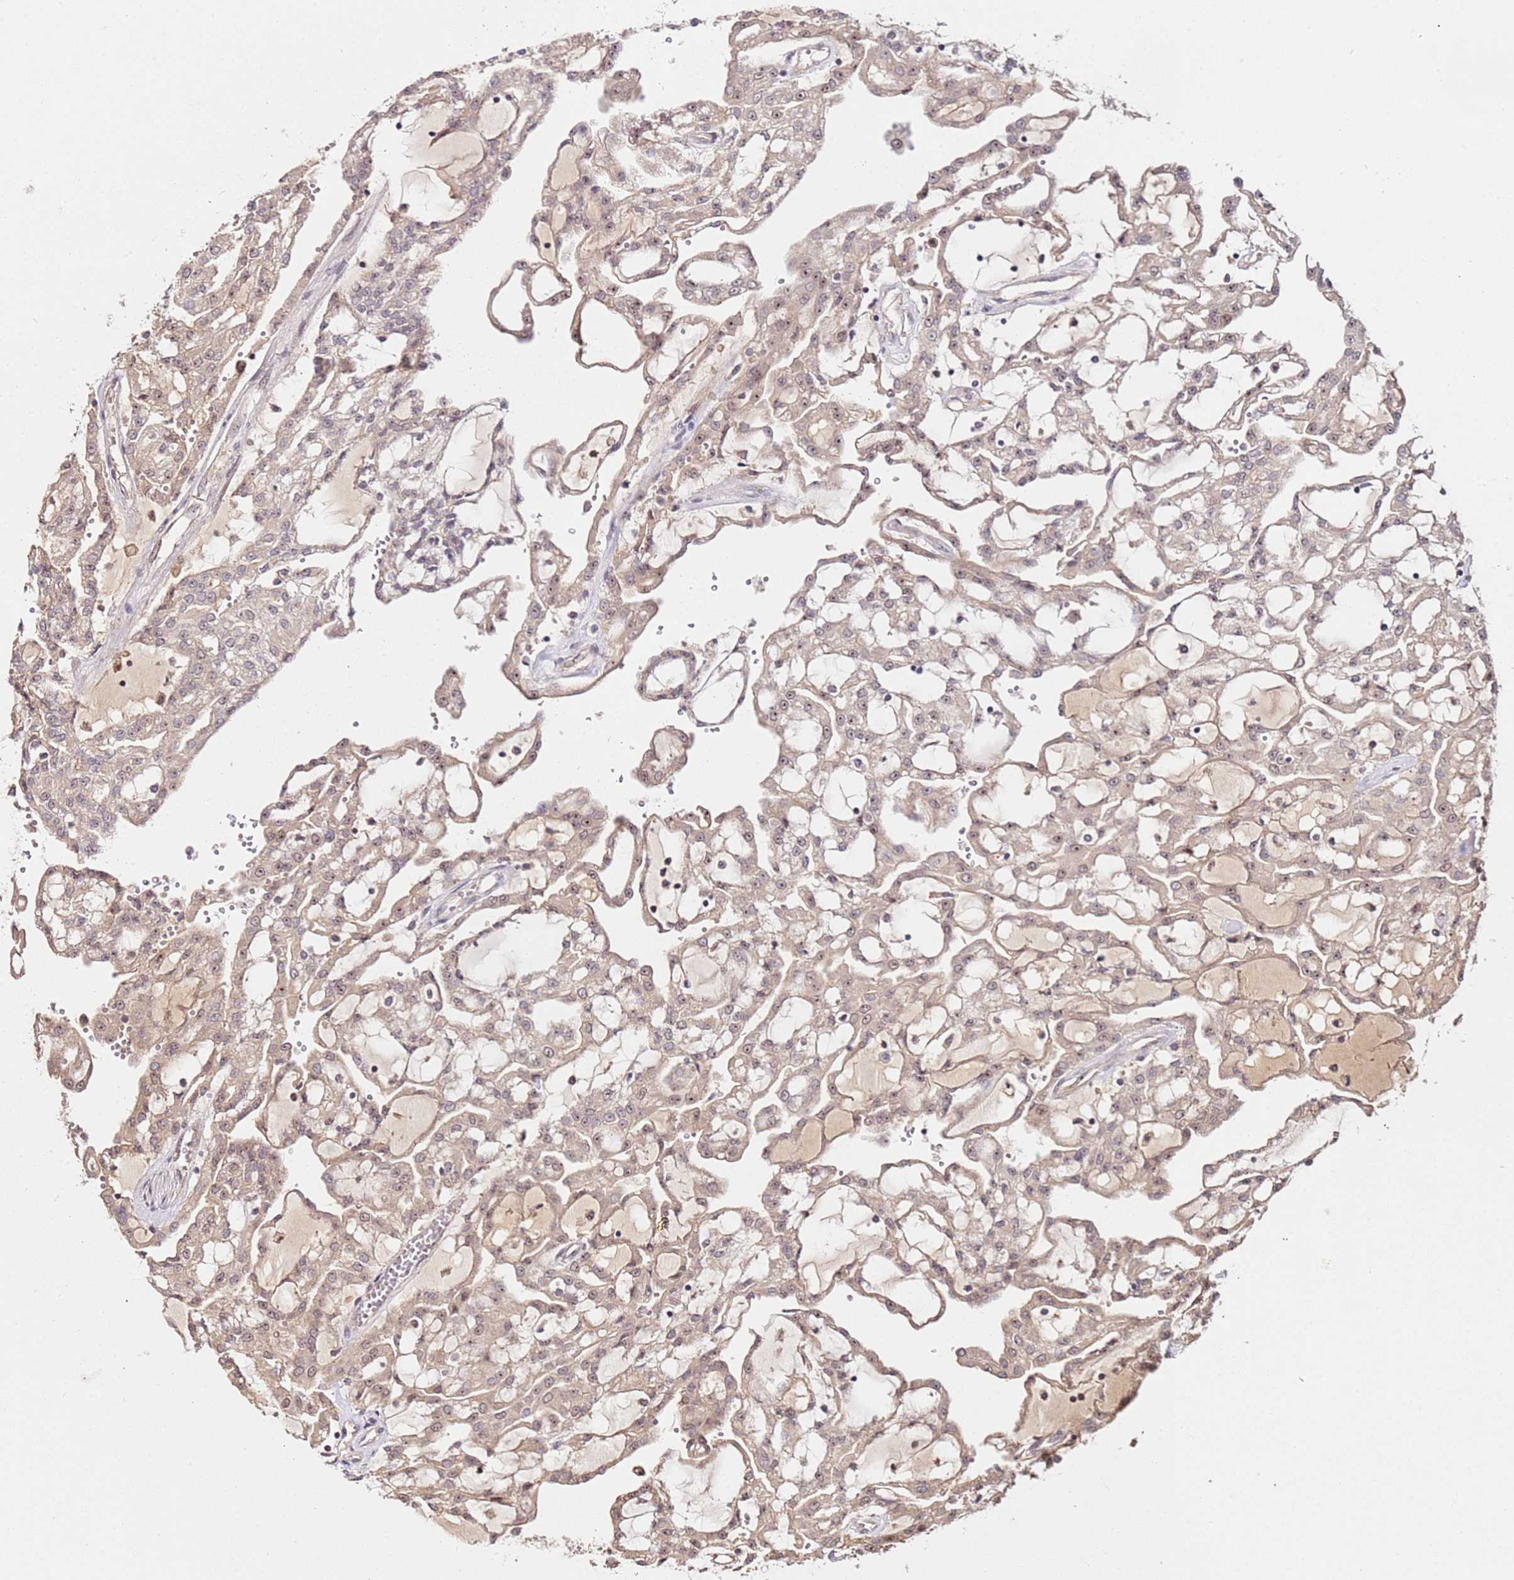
{"staining": {"intensity": "weak", "quantity": "25%-75%", "location": "nuclear"}, "tissue": "renal cancer", "cell_type": "Tumor cells", "image_type": "cancer", "snomed": [{"axis": "morphology", "description": "Adenocarcinoma, NOS"}, {"axis": "topography", "description": "Kidney"}], "caption": "Immunohistochemical staining of adenocarcinoma (renal) reveals low levels of weak nuclear positivity in about 25%-75% of tumor cells. (DAB (3,3'-diaminobenzidine) IHC with brightfield microscopy, high magnification).", "gene": "DDX27", "patient": {"sex": "male", "age": 63}}